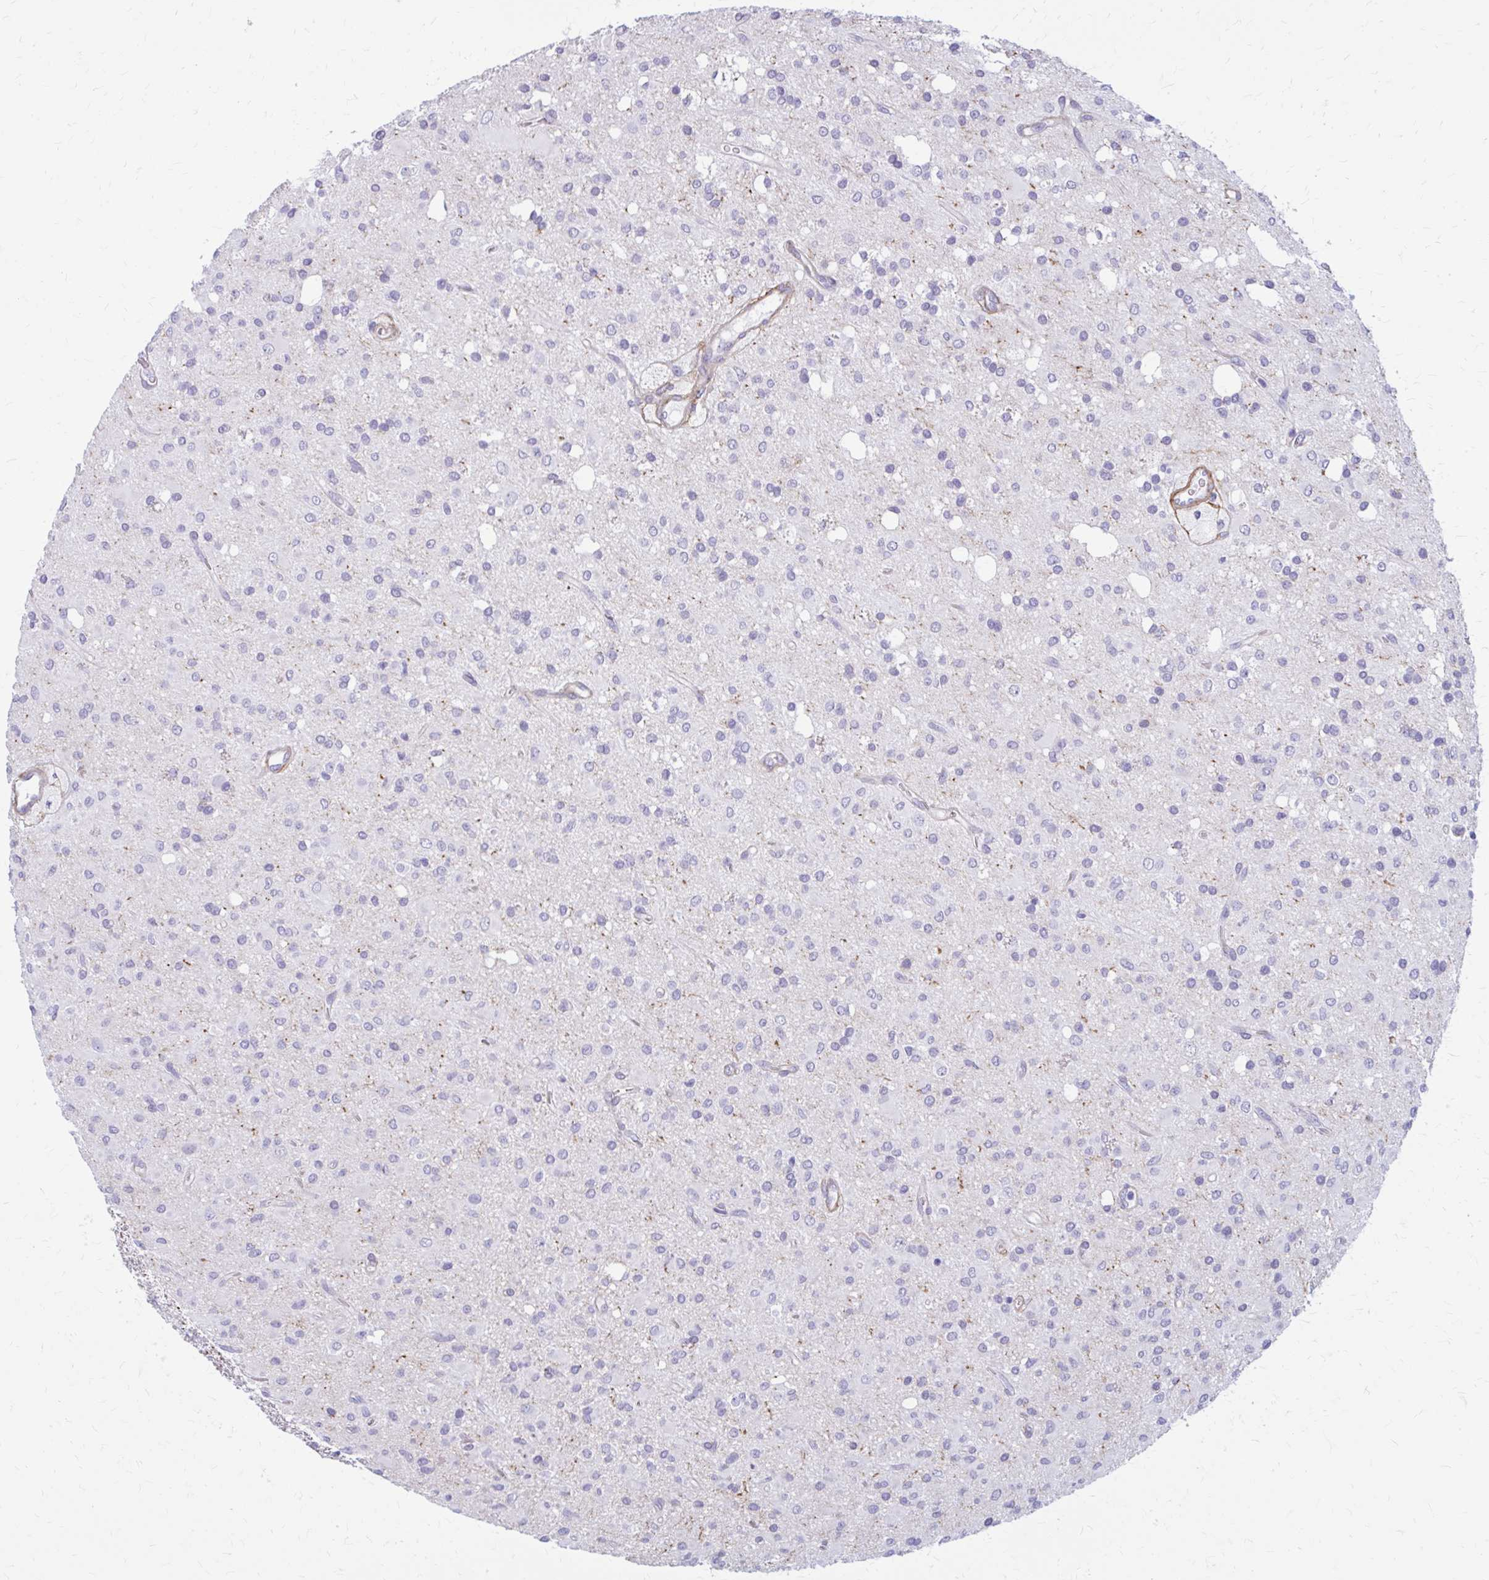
{"staining": {"intensity": "negative", "quantity": "none", "location": "none"}, "tissue": "glioma", "cell_type": "Tumor cells", "image_type": "cancer", "snomed": [{"axis": "morphology", "description": "Glioma, malignant, Low grade"}, {"axis": "topography", "description": "Brain"}], "caption": "IHC micrograph of human glioma stained for a protein (brown), which demonstrates no staining in tumor cells.", "gene": "AKAP12", "patient": {"sex": "female", "age": 33}}